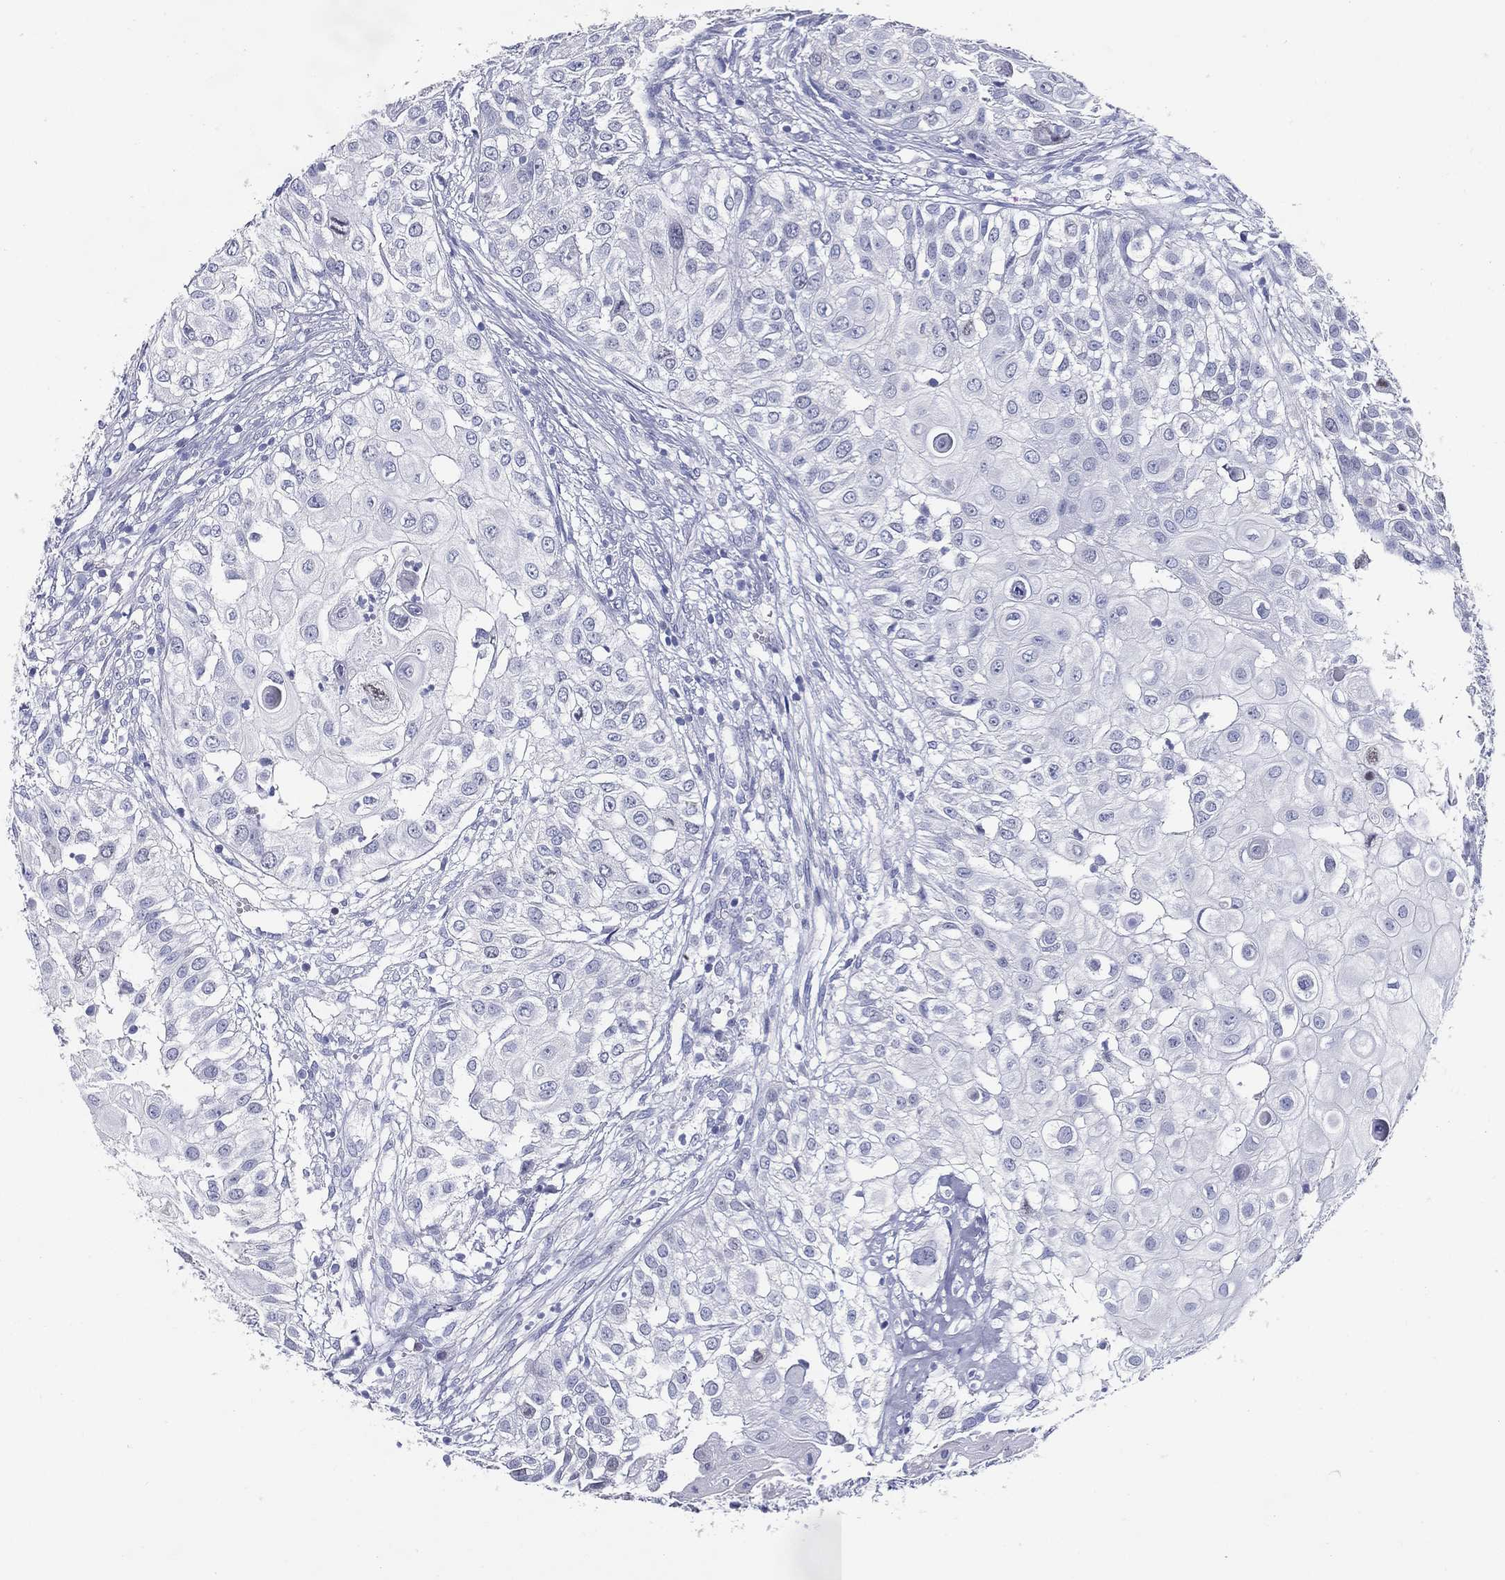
{"staining": {"intensity": "negative", "quantity": "none", "location": "none"}, "tissue": "urothelial cancer", "cell_type": "Tumor cells", "image_type": "cancer", "snomed": [{"axis": "morphology", "description": "Urothelial carcinoma, High grade"}, {"axis": "topography", "description": "Urinary bladder"}], "caption": "This is an IHC photomicrograph of urothelial cancer. There is no positivity in tumor cells.", "gene": "KIF2C", "patient": {"sex": "female", "age": 79}}